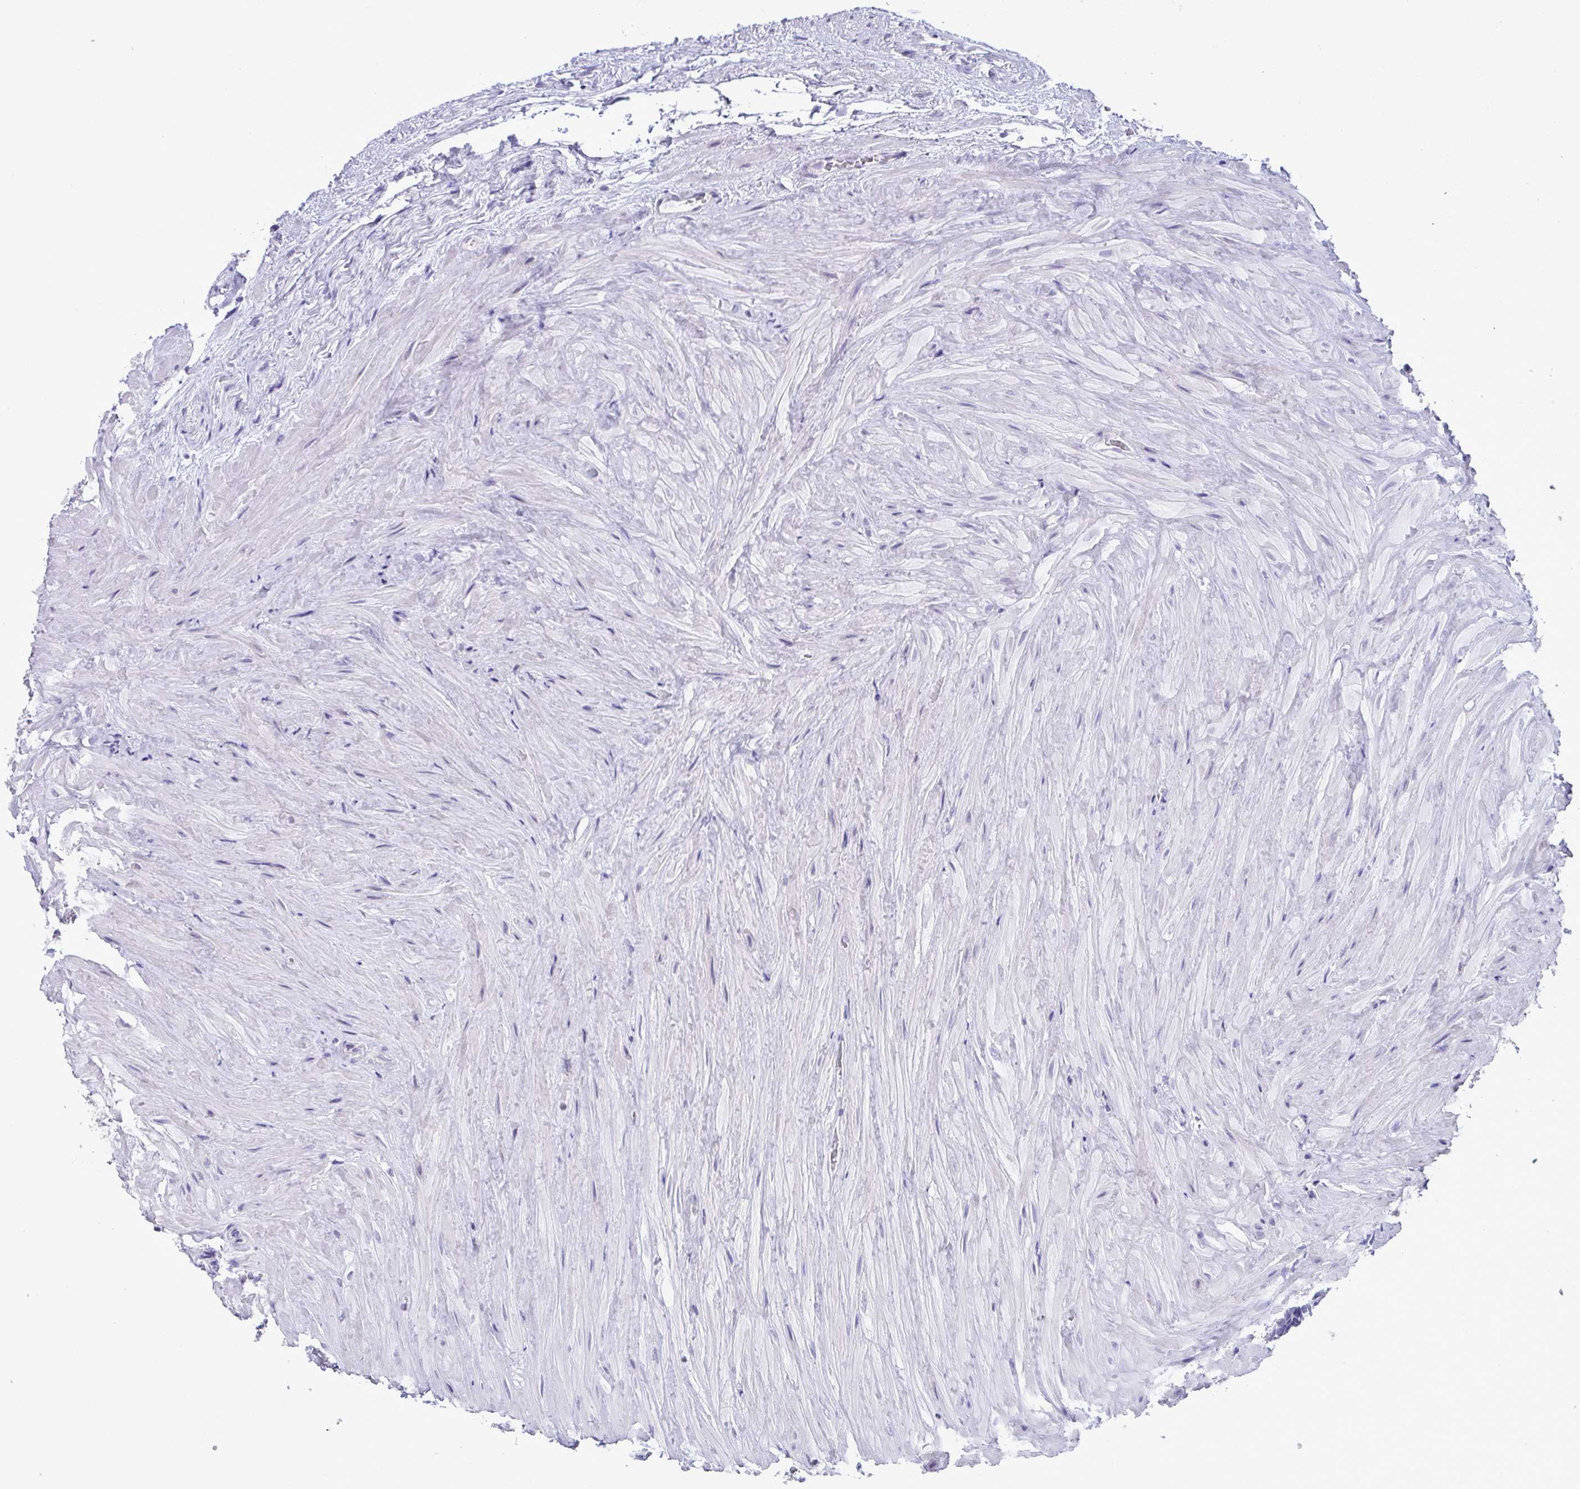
{"staining": {"intensity": "negative", "quantity": "none", "location": "none"}, "tissue": "seminal vesicle", "cell_type": "Glandular cells", "image_type": "normal", "snomed": [{"axis": "morphology", "description": "Normal tissue, NOS"}, {"axis": "topography", "description": "Seminal veicle"}], "caption": "This photomicrograph is of unremarkable seminal vesicle stained with IHC to label a protein in brown with the nuclei are counter-stained blue. There is no positivity in glandular cells.", "gene": "C4orf33", "patient": {"sex": "male", "age": 68}}